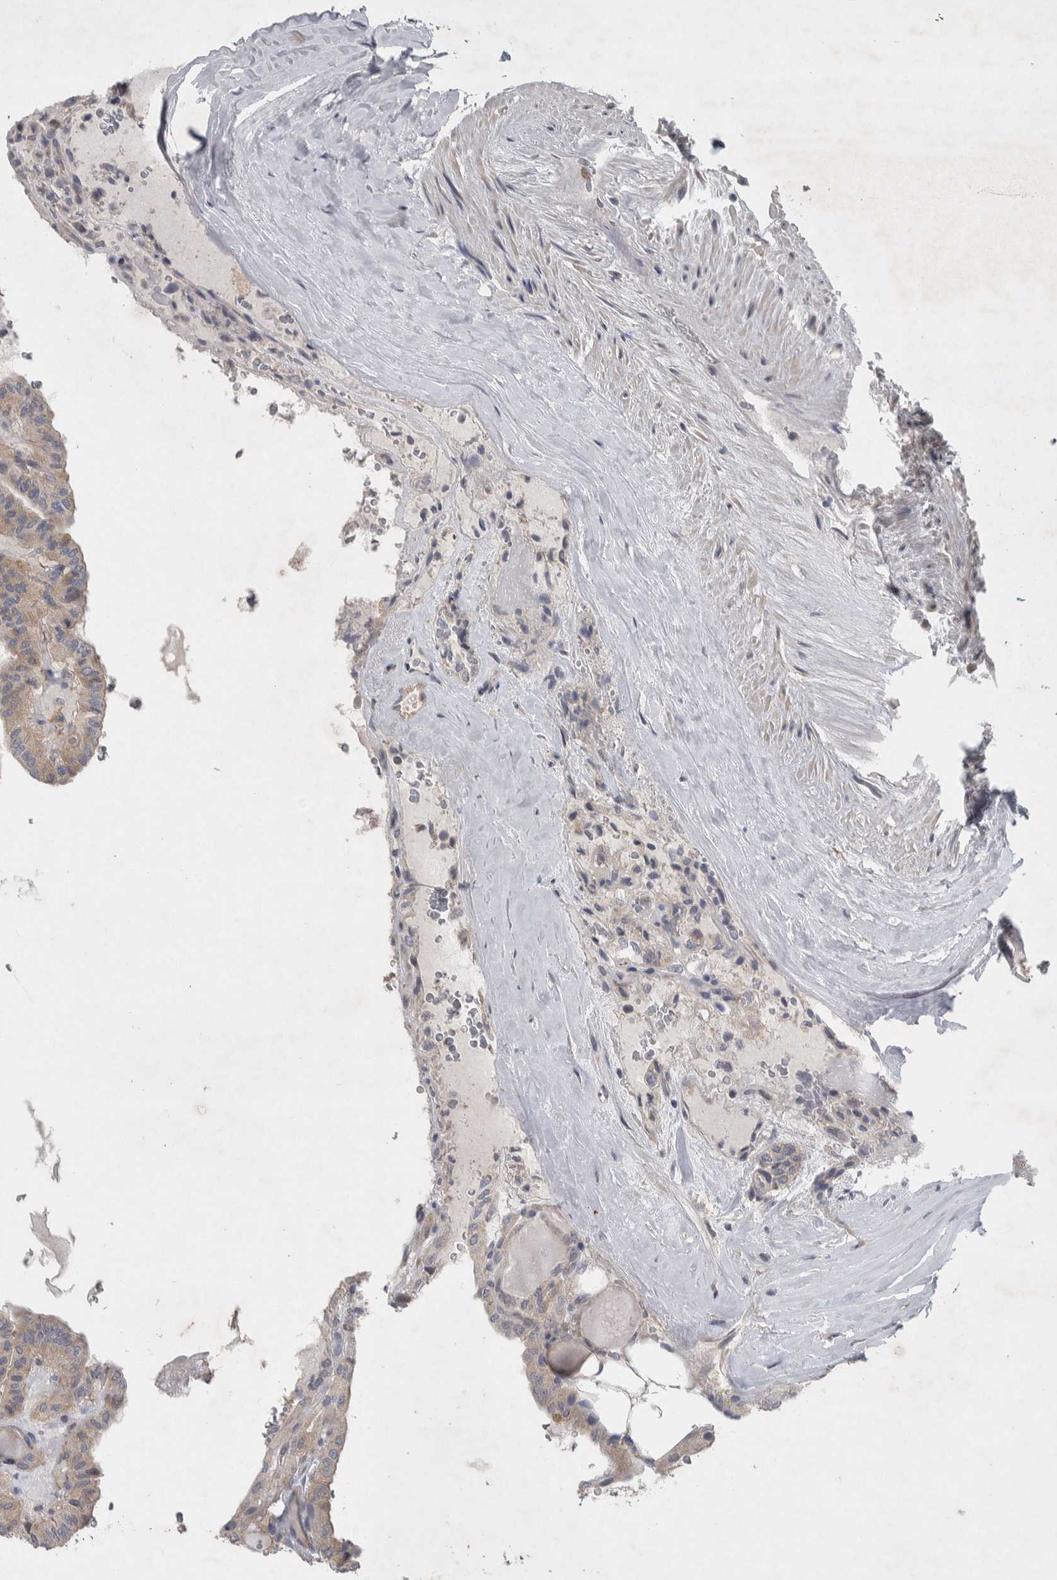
{"staining": {"intensity": "weak", "quantity": ">75%", "location": "cytoplasmic/membranous"}, "tissue": "thyroid cancer", "cell_type": "Tumor cells", "image_type": "cancer", "snomed": [{"axis": "morphology", "description": "Papillary adenocarcinoma, NOS"}, {"axis": "topography", "description": "Thyroid gland"}], "caption": "Immunohistochemistry of thyroid papillary adenocarcinoma reveals low levels of weak cytoplasmic/membranous positivity in approximately >75% of tumor cells.", "gene": "SRP68", "patient": {"sex": "male", "age": 77}}